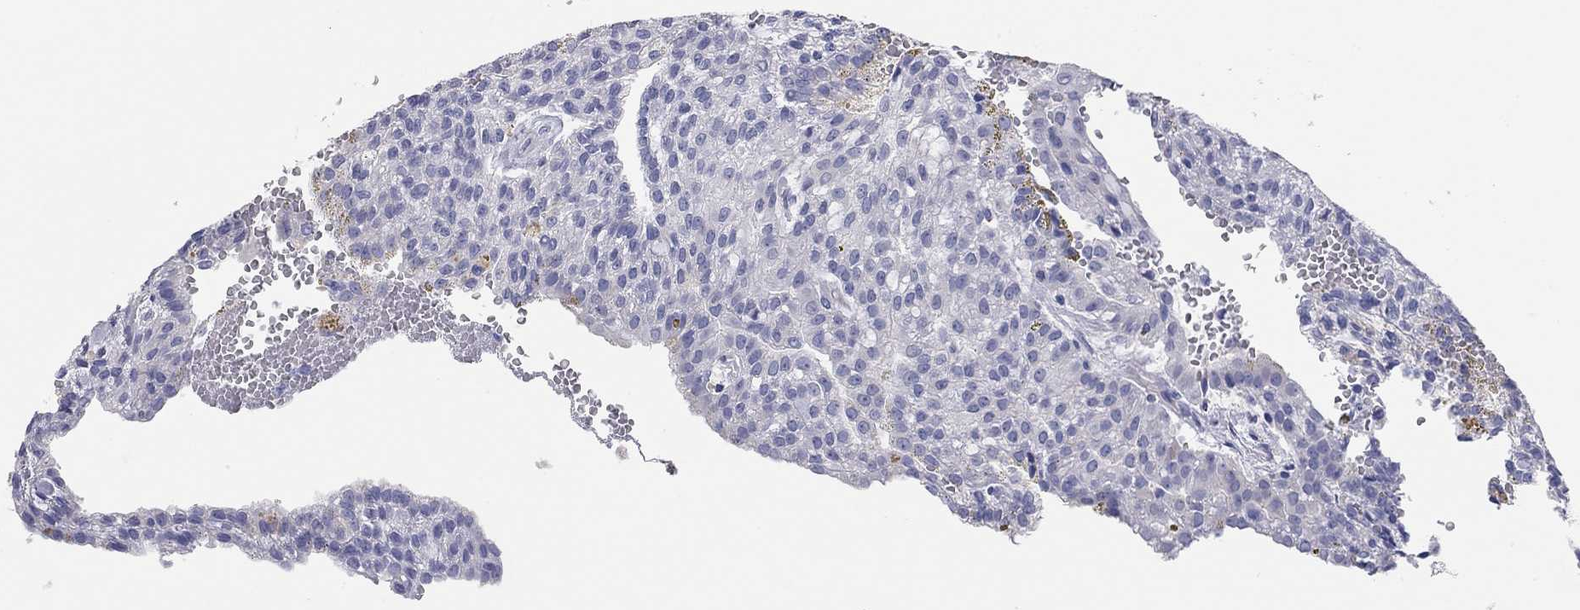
{"staining": {"intensity": "negative", "quantity": "none", "location": "none"}, "tissue": "renal cancer", "cell_type": "Tumor cells", "image_type": "cancer", "snomed": [{"axis": "morphology", "description": "Adenocarcinoma, NOS"}, {"axis": "topography", "description": "Kidney"}], "caption": "An image of human renal adenocarcinoma is negative for staining in tumor cells.", "gene": "TMEM221", "patient": {"sex": "male", "age": 63}}